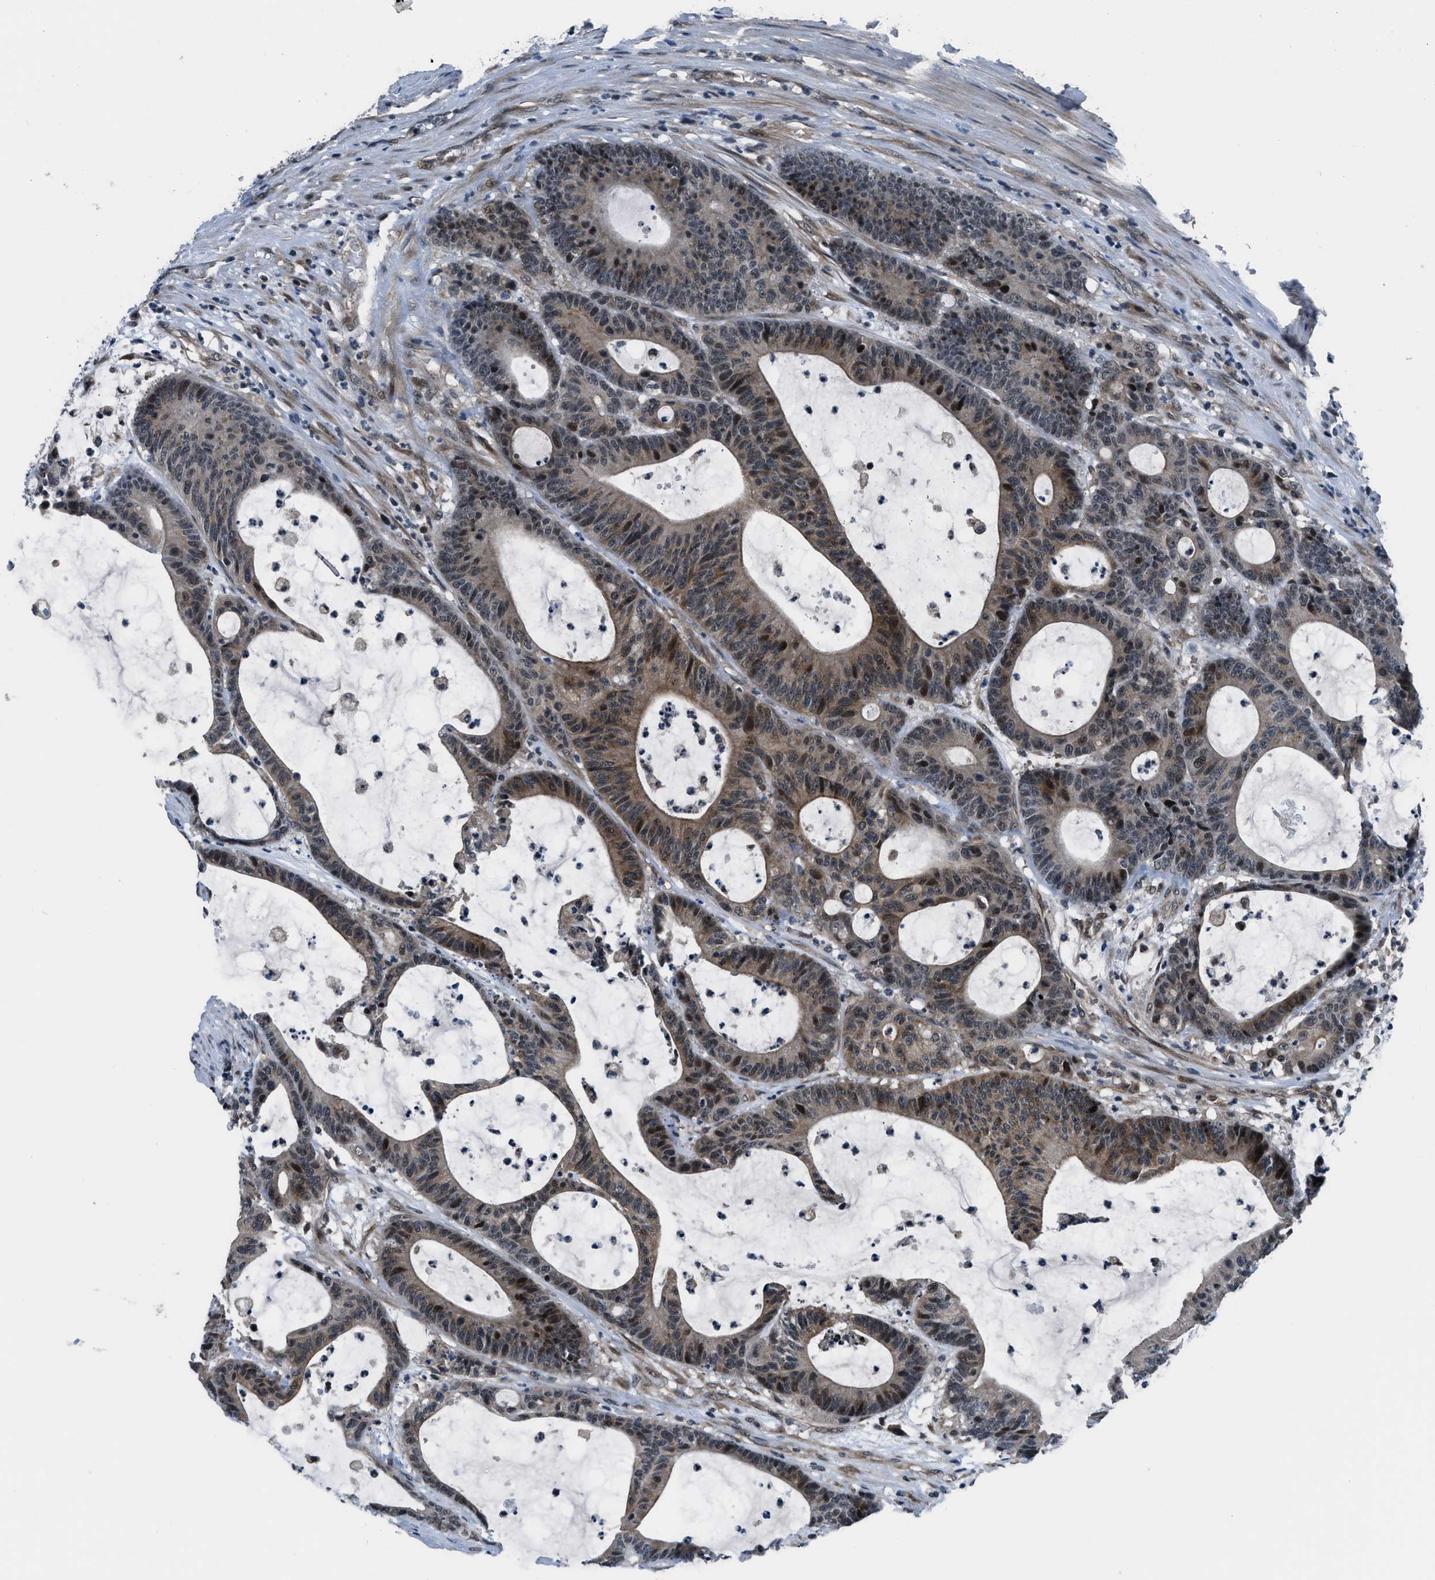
{"staining": {"intensity": "moderate", "quantity": ">75%", "location": "cytoplasmic/membranous,nuclear"}, "tissue": "colorectal cancer", "cell_type": "Tumor cells", "image_type": "cancer", "snomed": [{"axis": "morphology", "description": "Adenocarcinoma, NOS"}, {"axis": "topography", "description": "Colon"}], "caption": "This image displays immunohistochemistry staining of human colorectal cancer (adenocarcinoma), with medium moderate cytoplasmic/membranous and nuclear positivity in approximately >75% of tumor cells.", "gene": "SETD5", "patient": {"sex": "female", "age": 84}}